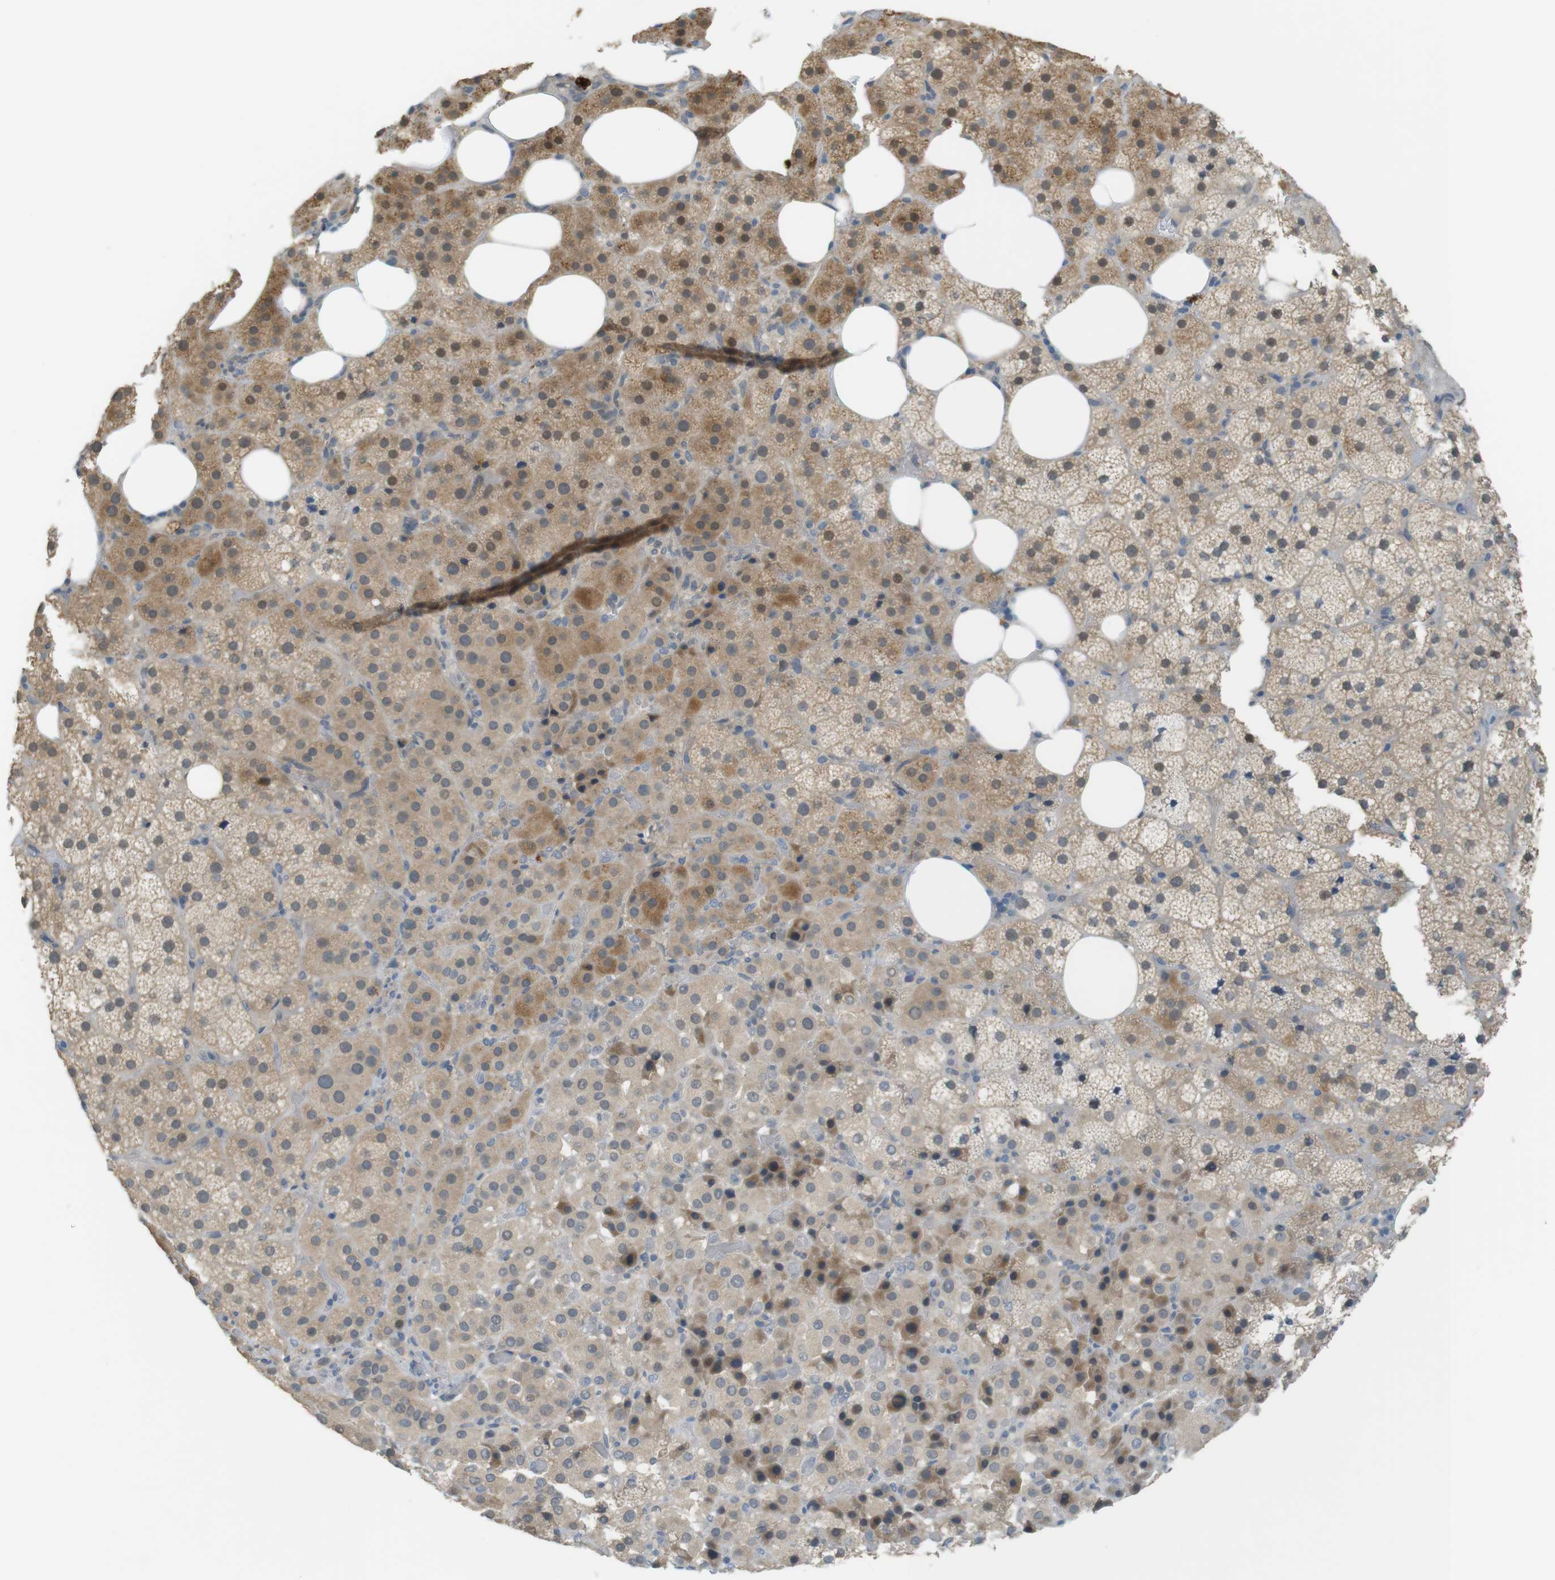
{"staining": {"intensity": "moderate", "quantity": ">75%", "location": "cytoplasmic/membranous"}, "tissue": "adrenal gland", "cell_type": "Glandular cells", "image_type": "normal", "snomed": [{"axis": "morphology", "description": "Normal tissue, NOS"}, {"axis": "topography", "description": "Adrenal gland"}], "caption": "An immunohistochemistry micrograph of normal tissue is shown. Protein staining in brown labels moderate cytoplasmic/membranous positivity in adrenal gland within glandular cells. (Brightfield microscopy of DAB IHC at high magnification).", "gene": "UGT8", "patient": {"sex": "female", "age": 59}}